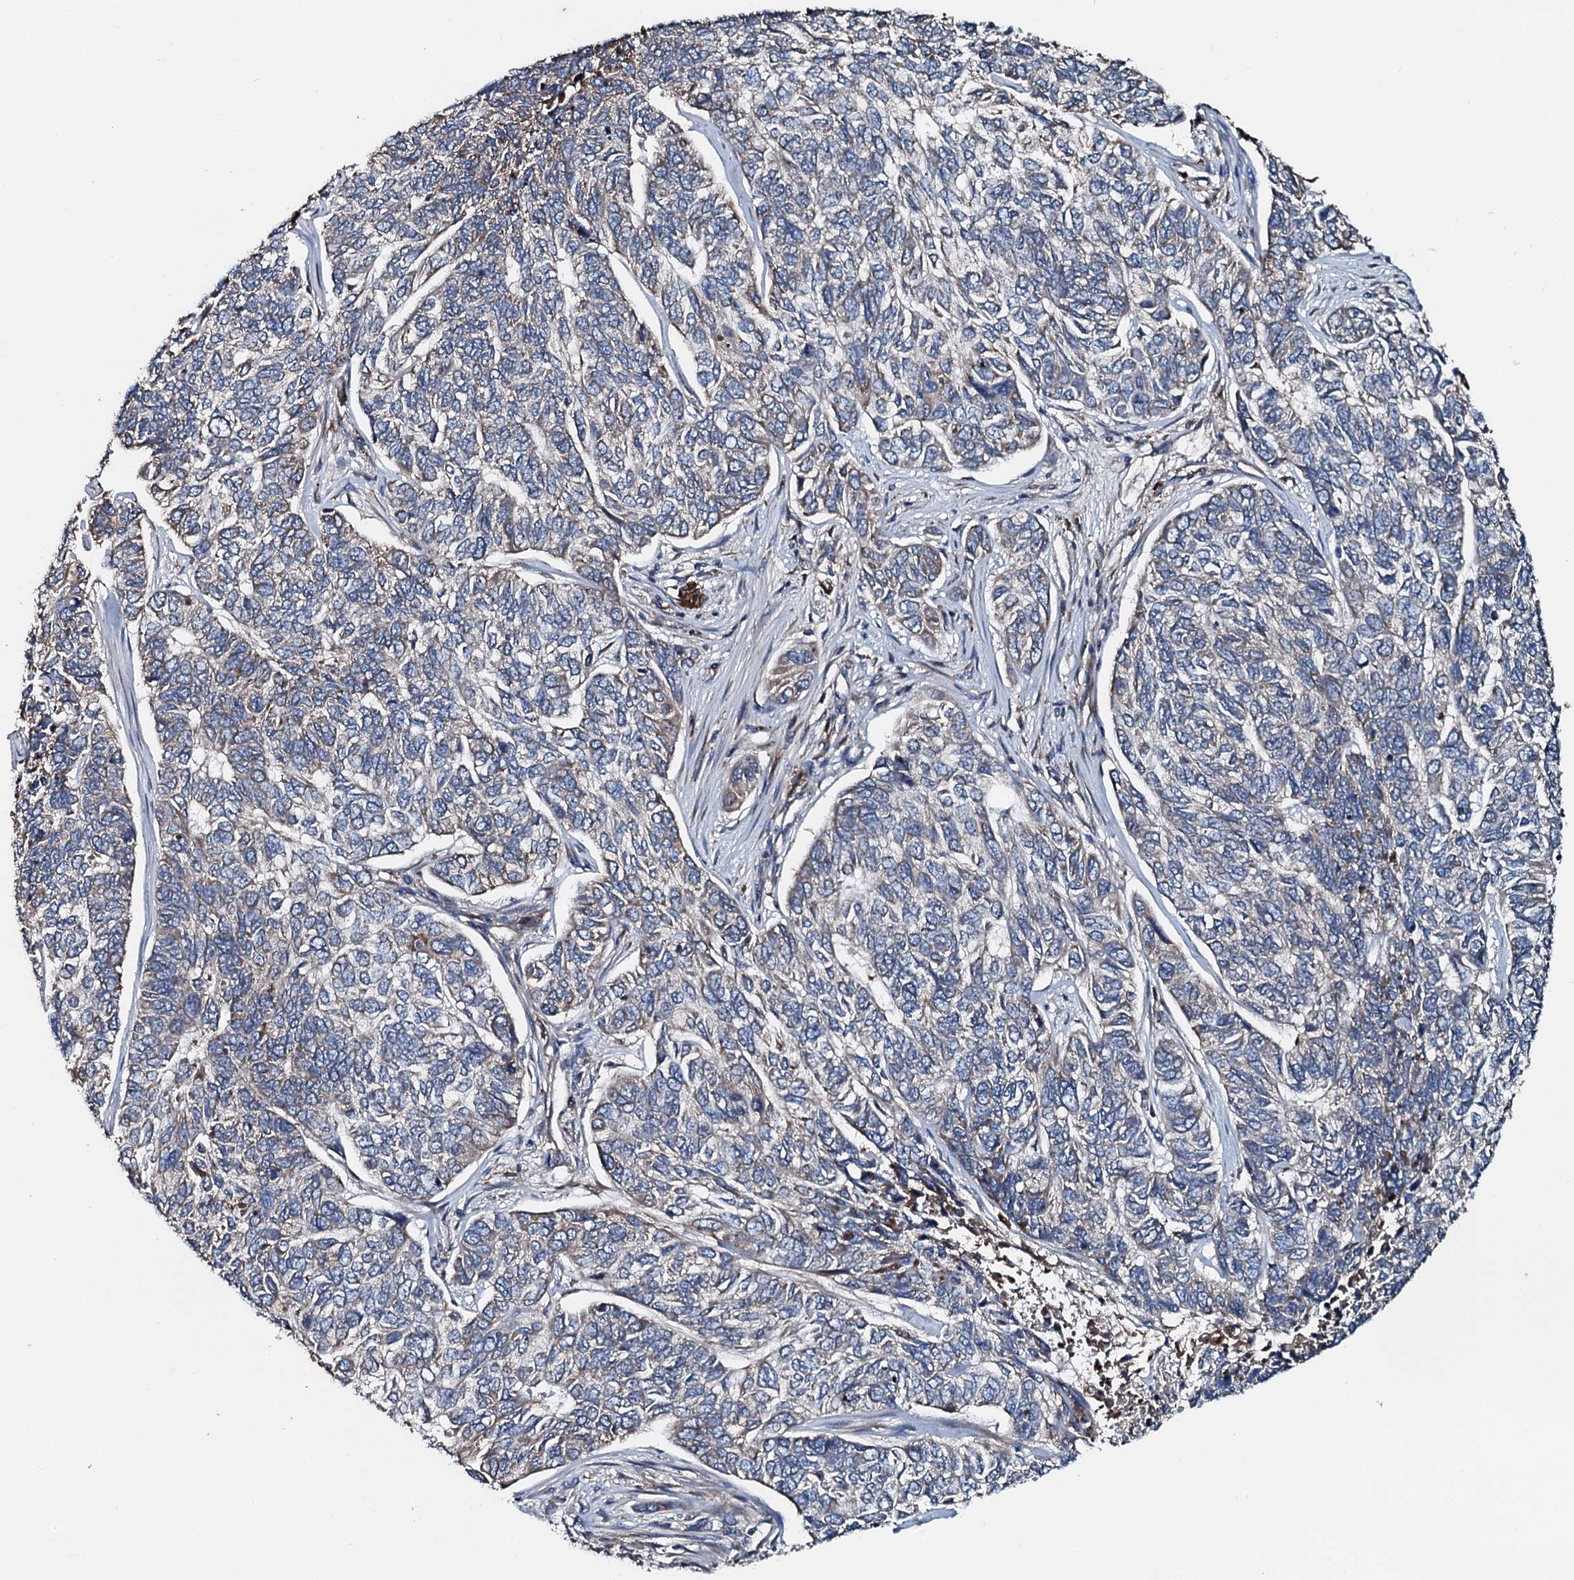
{"staining": {"intensity": "negative", "quantity": "none", "location": "none"}, "tissue": "skin cancer", "cell_type": "Tumor cells", "image_type": "cancer", "snomed": [{"axis": "morphology", "description": "Basal cell carcinoma"}, {"axis": "topography", "description": "Skin"}], "caption": "The histopathology image exhibits no staining of tumor cells in basal cell carcinoma (skin).", "gene": "ACSS3", "patient": {"sex": "female", "age": 65}}